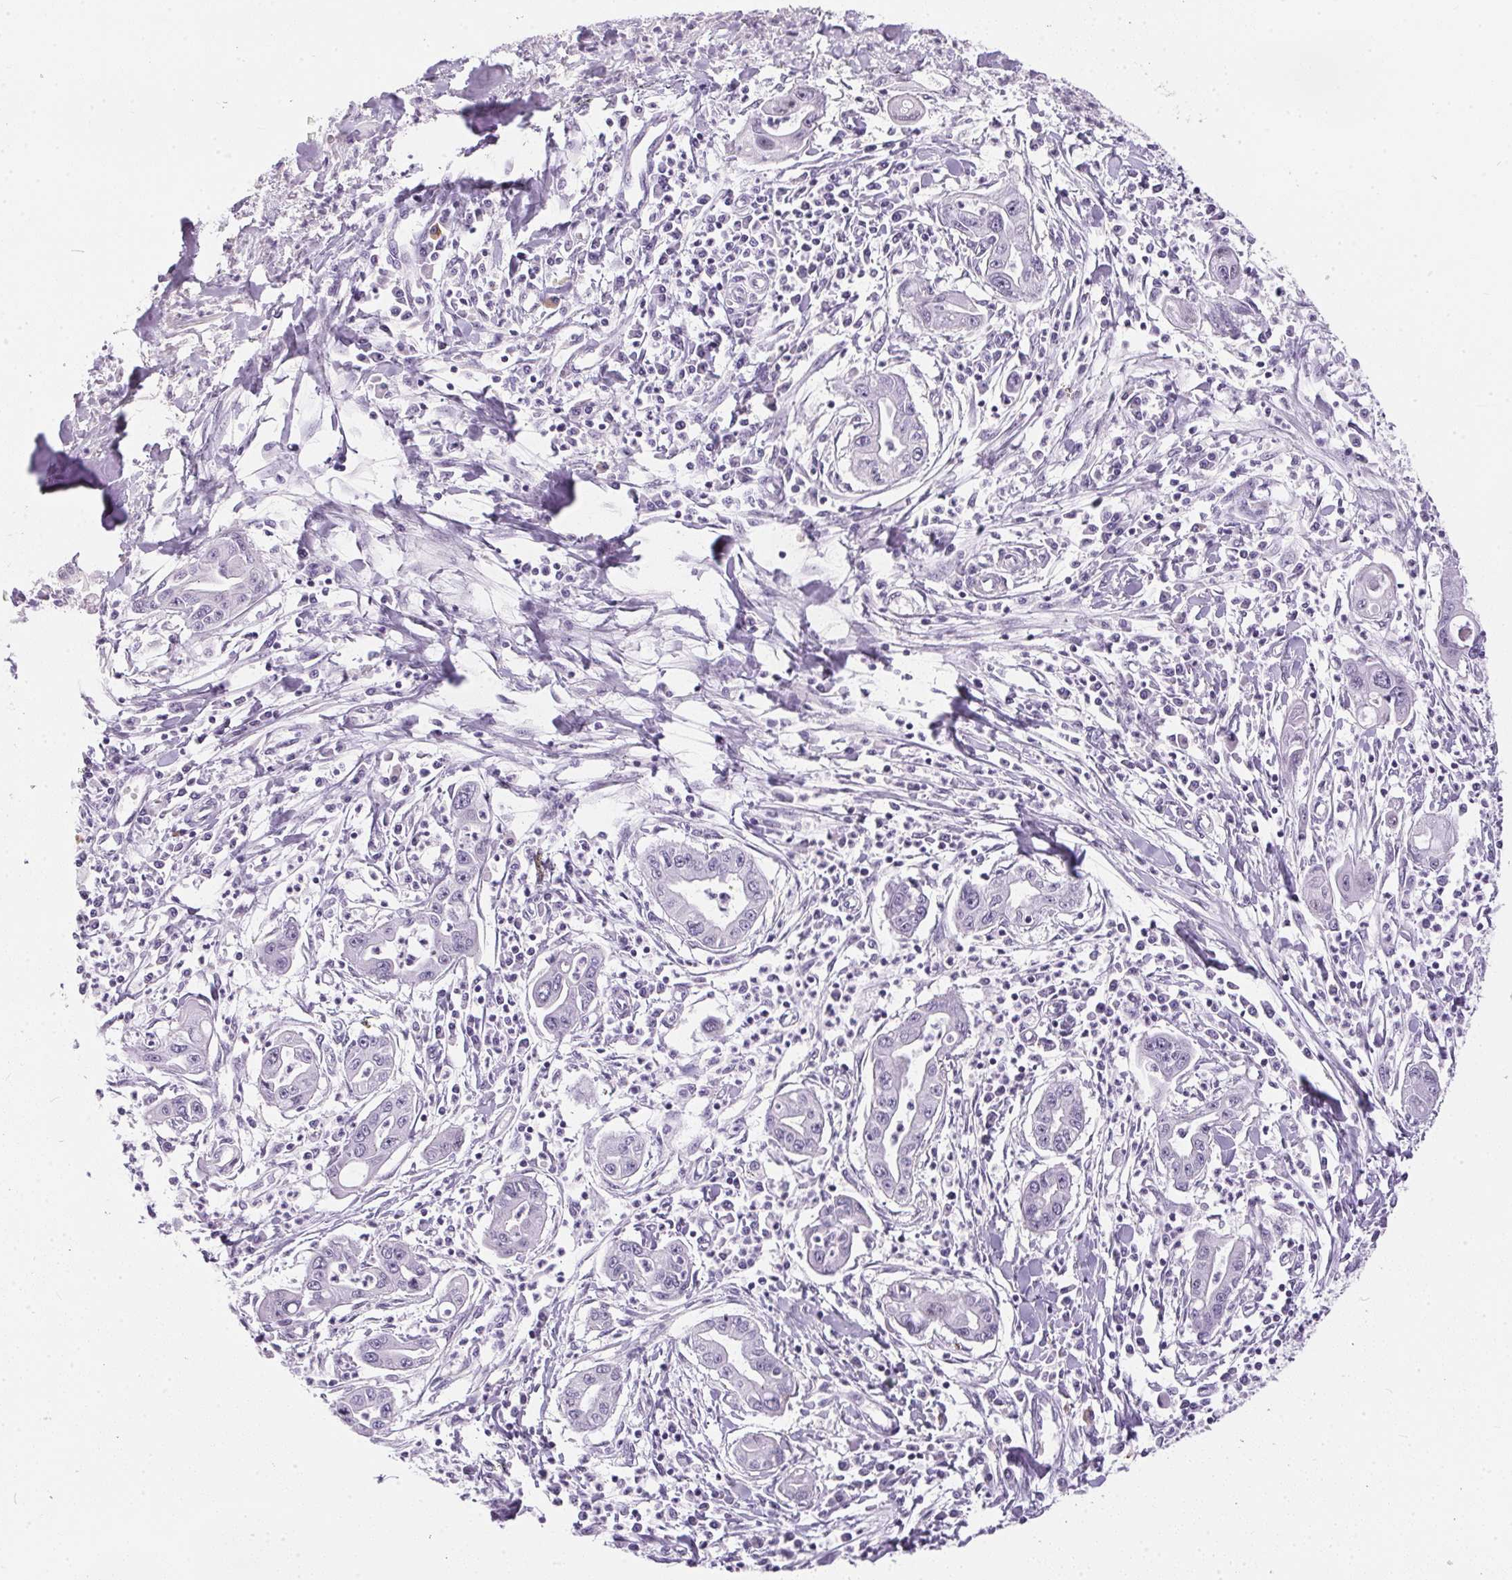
{"staining": {"intensity": "negative", "quantity": "none", "location": "none"}, "tissue": "pancreatic cancer", "cell_type": "Tumor cells", "image_type": "cancer", "snomed": [{"axis": "morphology", "description": "Adenocarcinoma, NOS"}, {"axis": "topography", "description": "Pancreas"}], "caption": "High magnification brightfield microscopy of adenocarcinoma (pancreatic) stained with DAB (brown) and counterstained with hematoxylin (blue): tumor cells show no significant staining.", "gene": "GBP6", "patient": {"sex": "male", "age": 72}}